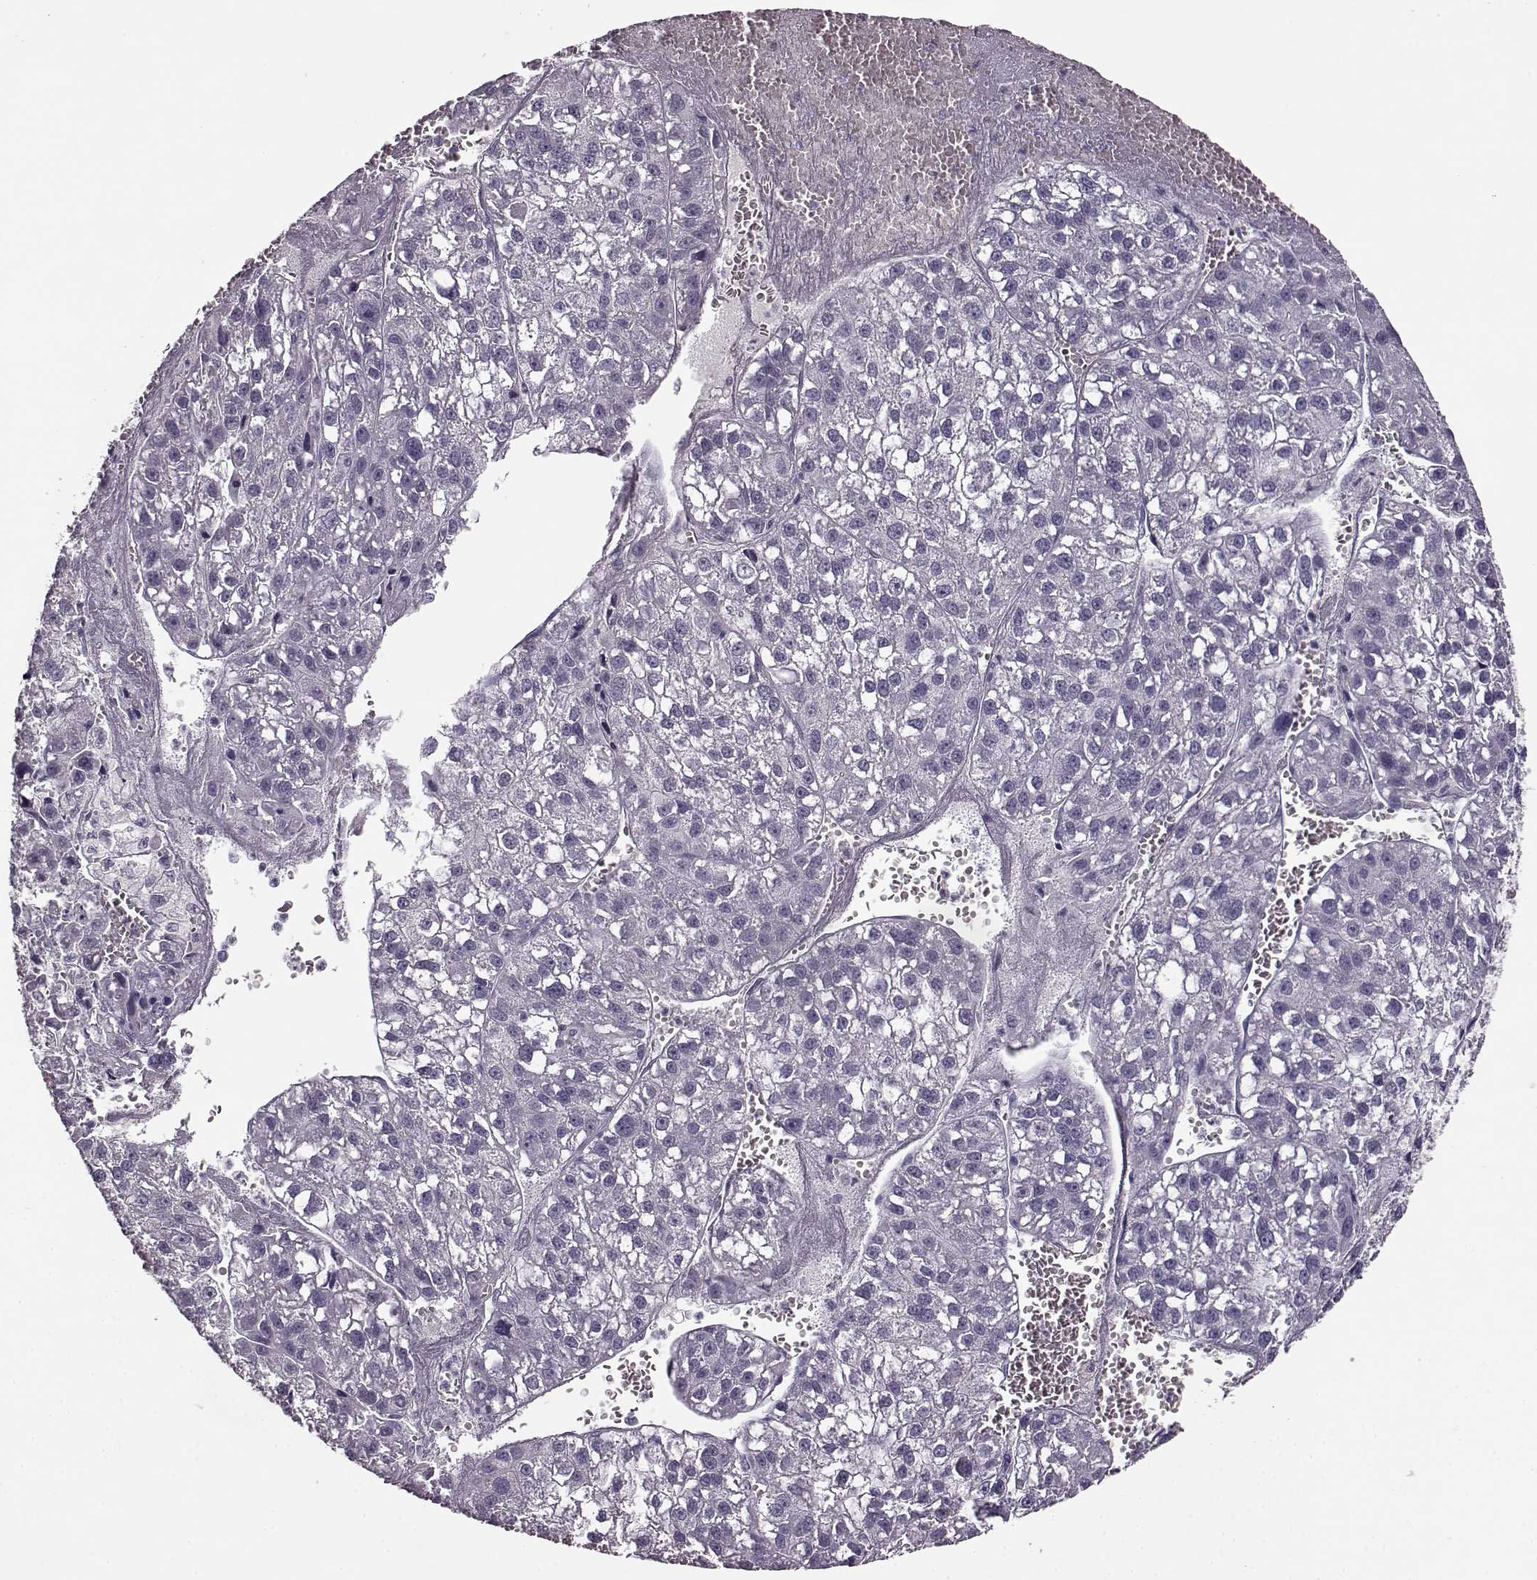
{"staining": {"intensity": "negative", "quantity": "none", "location": "none"}, "tissue": "liver cancer", "cell_type": "Tumor cells", "image_type": "cancer", "snomed": [{"axis": "morphology", "description": "Carcinoma, Hepatocellular, NOS"}, {"axis": "topography", "description": "Liver"}], "caption": "A photomicrograph of liver cancer (hepatocellular carcinoma) stained for a protein displays no brown staining in tumor cells.", "gene": "FSHB", "patient": {"sex": "female", "age": 70}}